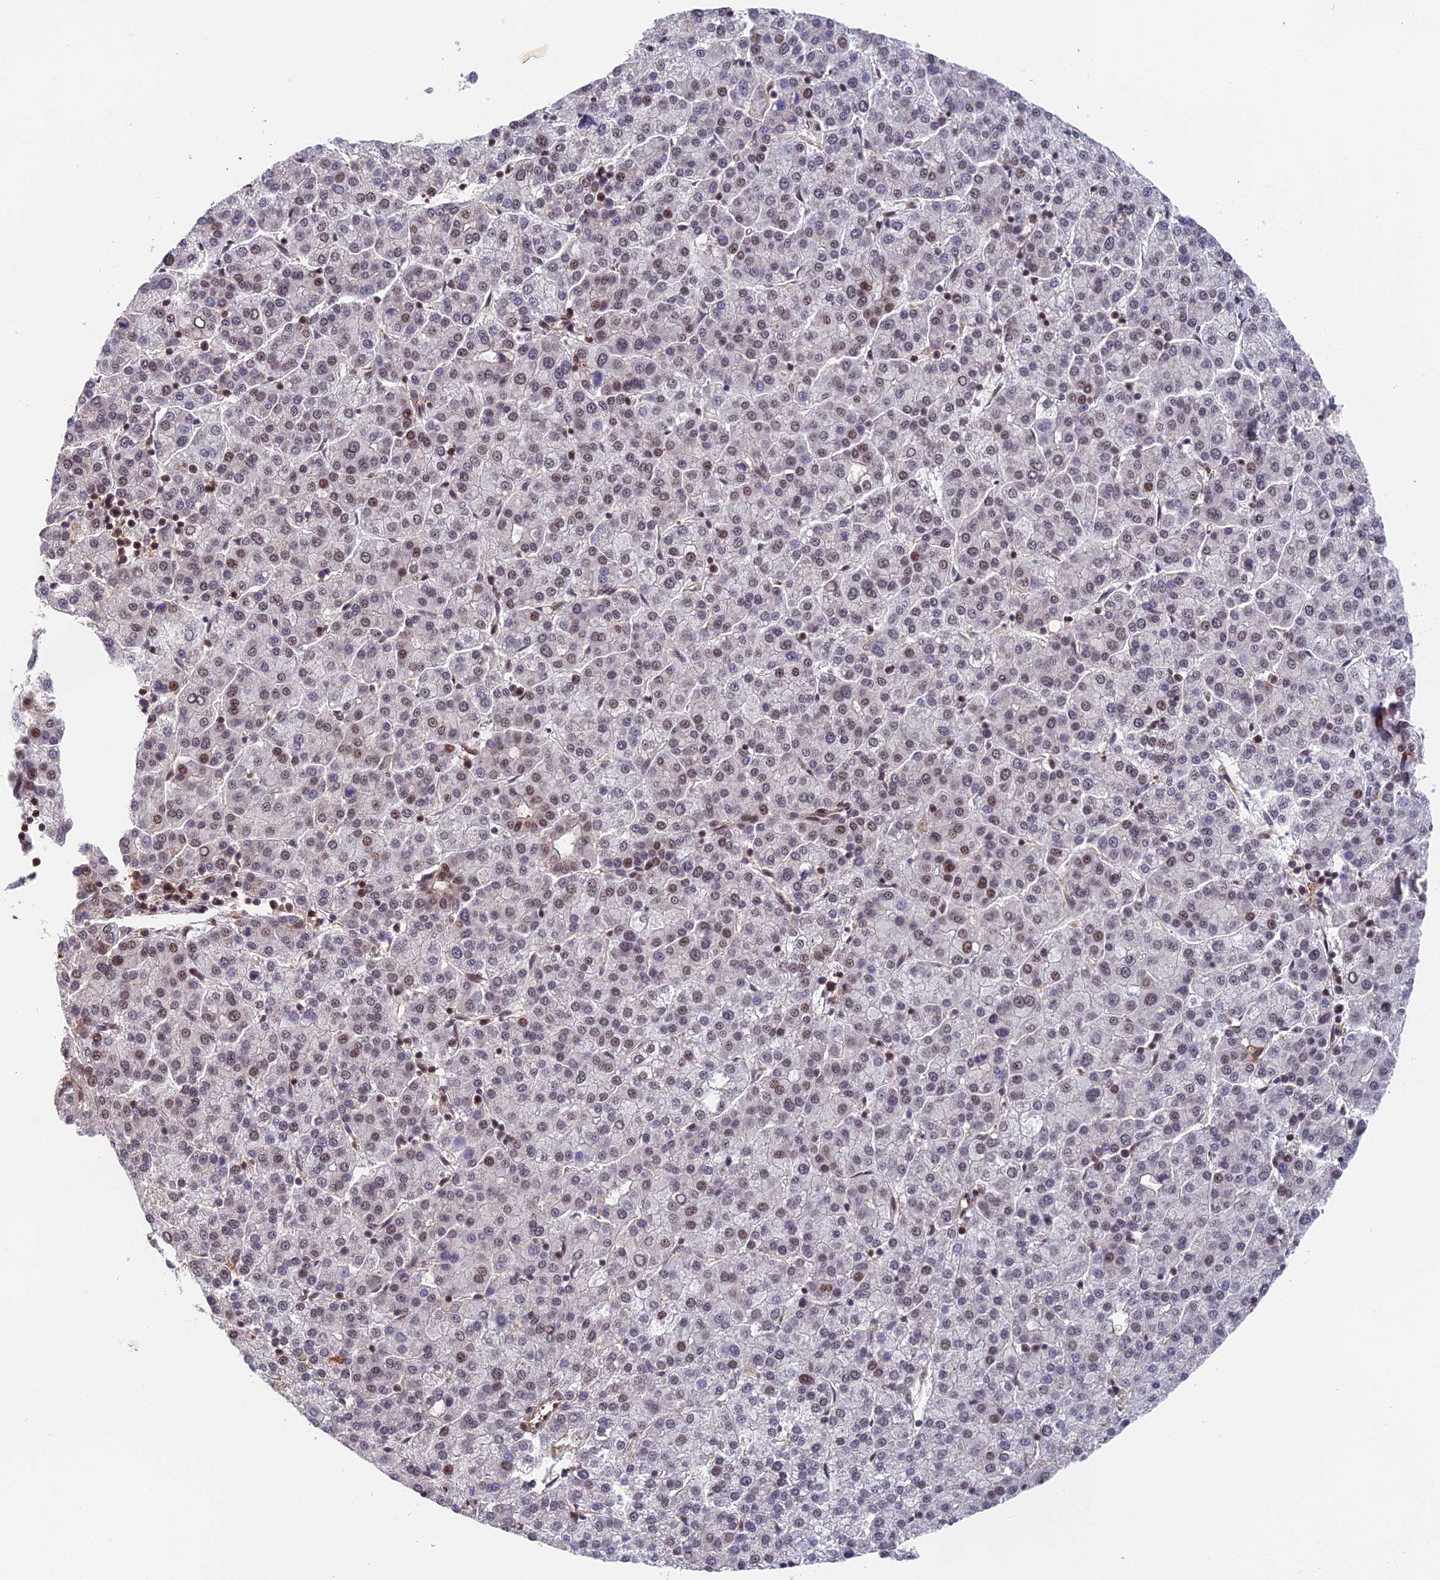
{"staining": {"intensity": "weak", "quantity": "25%-75%", "location": "nuclear"}, "tissue": "liver cancer", "cell_type": "Tumor cells", "image_type": "cancer", "snomed": [{"axis": "morphology", "description": "Carcinoma, Hepatocellular, NOS"}, {"axis": "topography", "description": "Liver"}], "caption": "The immunohistochemical stain shows weak nuclear expression in tumor cells of hepatocellular carcinoma (liver) tissue.", "gene": "OSBPL1A", "patient": {"sex": "female", "age": 58}}